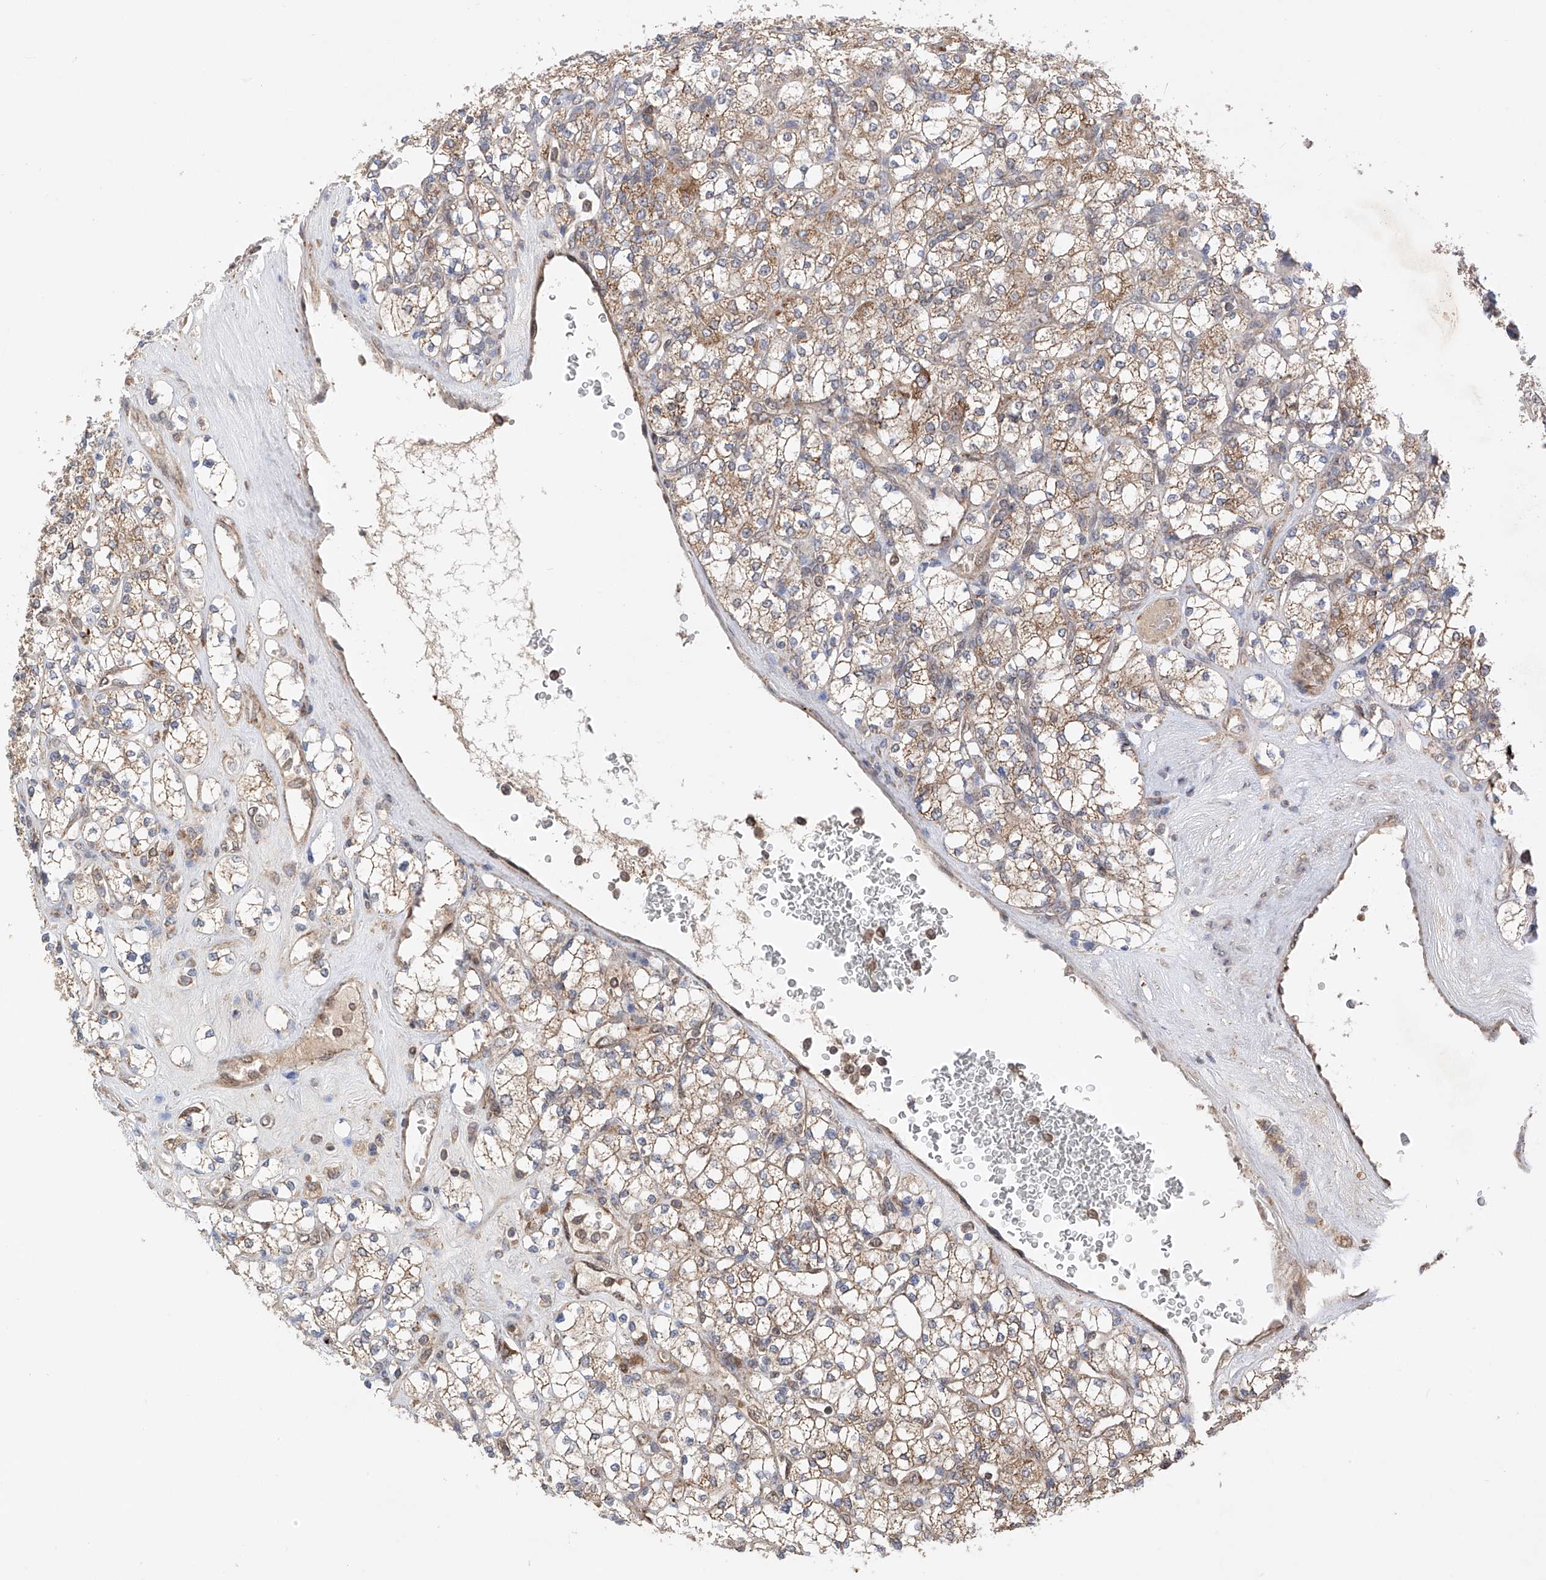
{"staining": {"intensity": "moderate", "quantity": ">75%", "location": "cytoplasmic/membranous"}, "tissue": "renal cancer", "cell_type": "Tumor cells", "image_type": "cancer", "snomed": [{"axis": "morphology", "description": "Adenocarcinoma, NOS"}, {"axis": "topography", "description": "Kidney"}], "caption": "The micrograph displays immunohistochemical staining of adenocarcinoma (renal). There is moderate cytoplasmic/membranous positivity is present in approximately >75% of tumor cells.", "gene": "SDHAF4", "patient": {"sex": "male", "age": 77}}